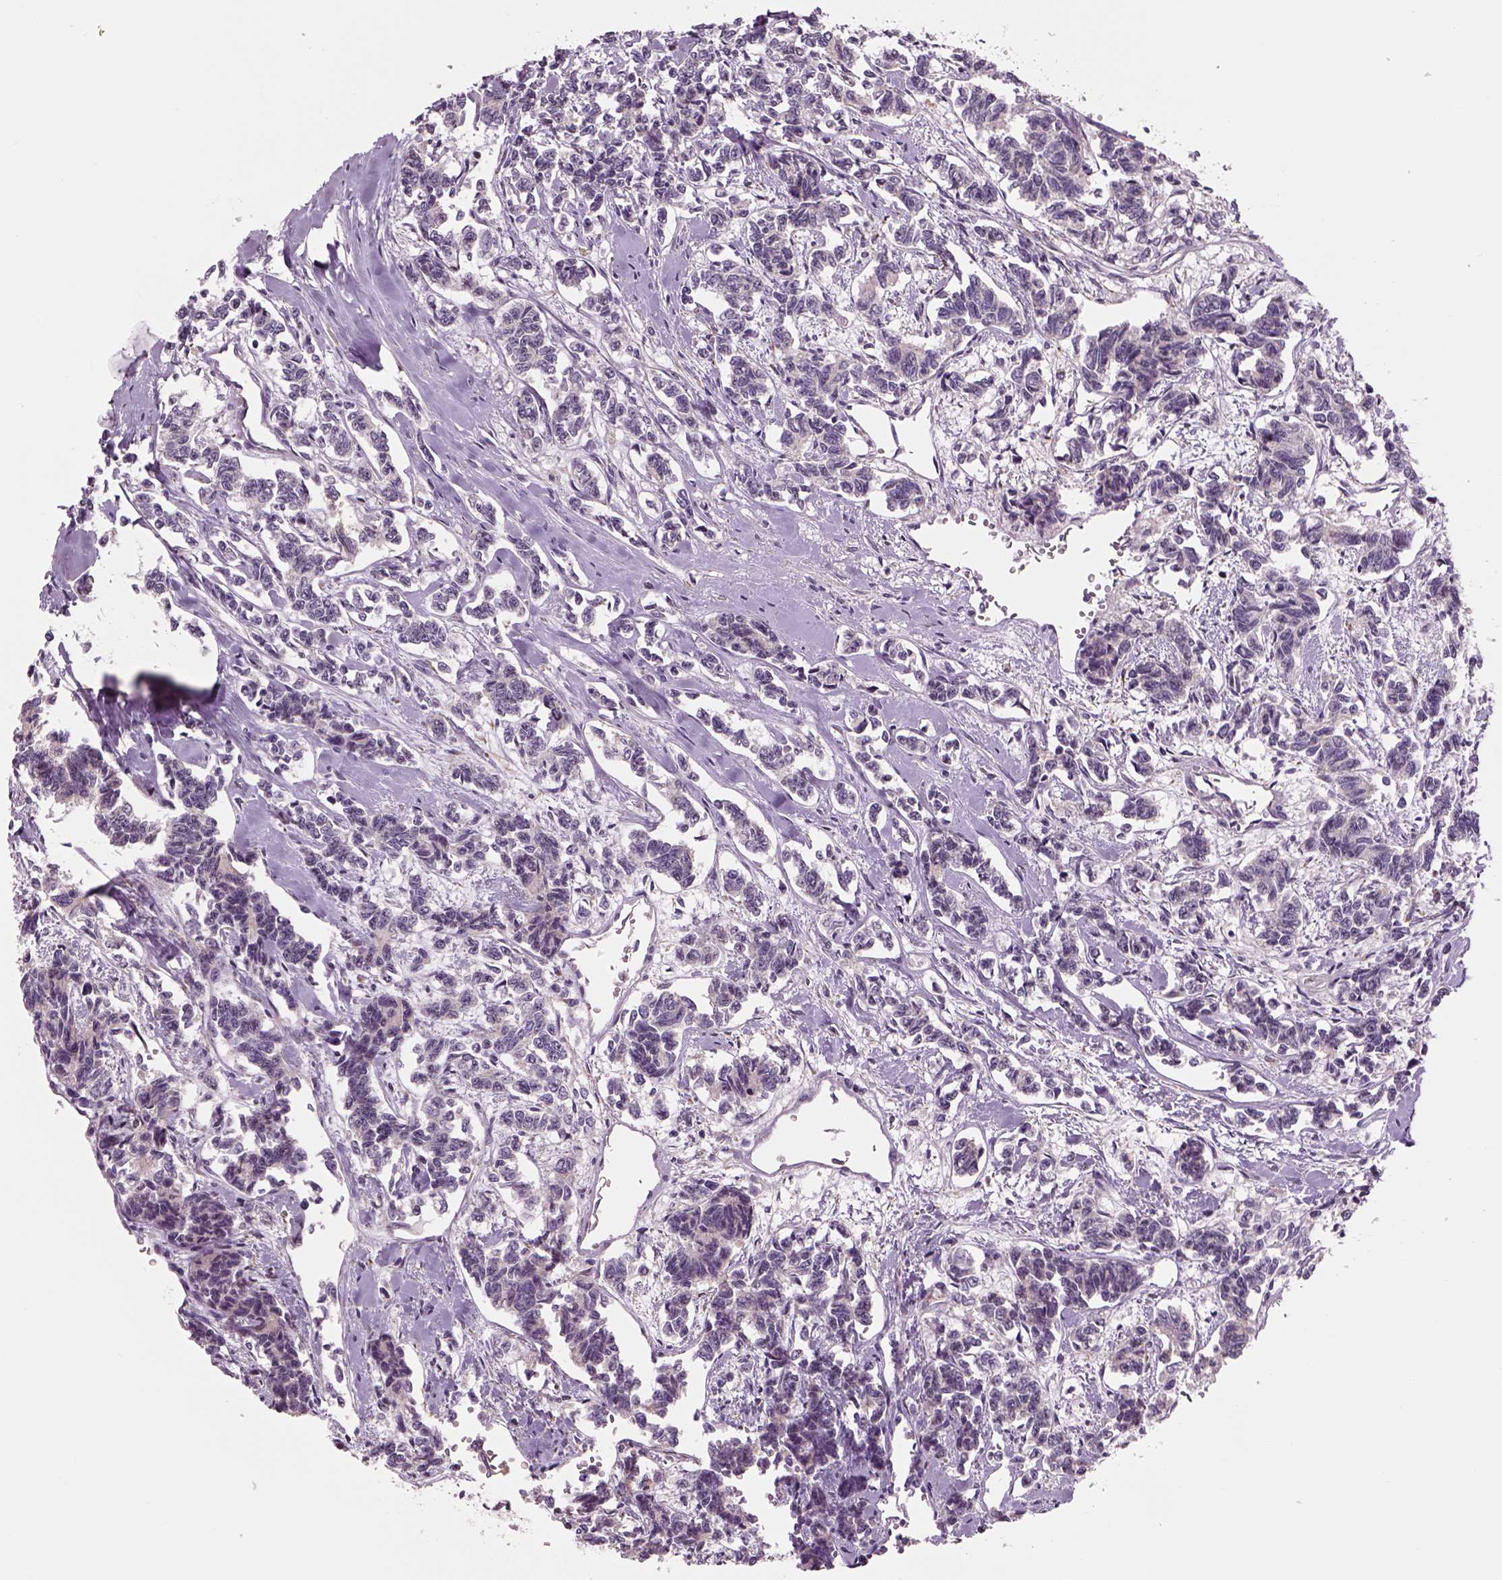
{"staining": {"intensity": "negative", "quantity": "none", "location": "none"}, "tissue": "carcinoid", "cell_type": "Tumor cells", "image_type": "cancer", "snomed": [{"axis": "morphology", "description": "Carcinoid, malignant, NOS"}, {"axis": "topography", "description": "Kidney"}], "caption": "The photomicrograph reveals no significant expression in tumor cells of carcinoid (malignant). Nuclei are stained in blue.", "gene": "IFT52", "patient": {"sex": "female", "age": 41}}